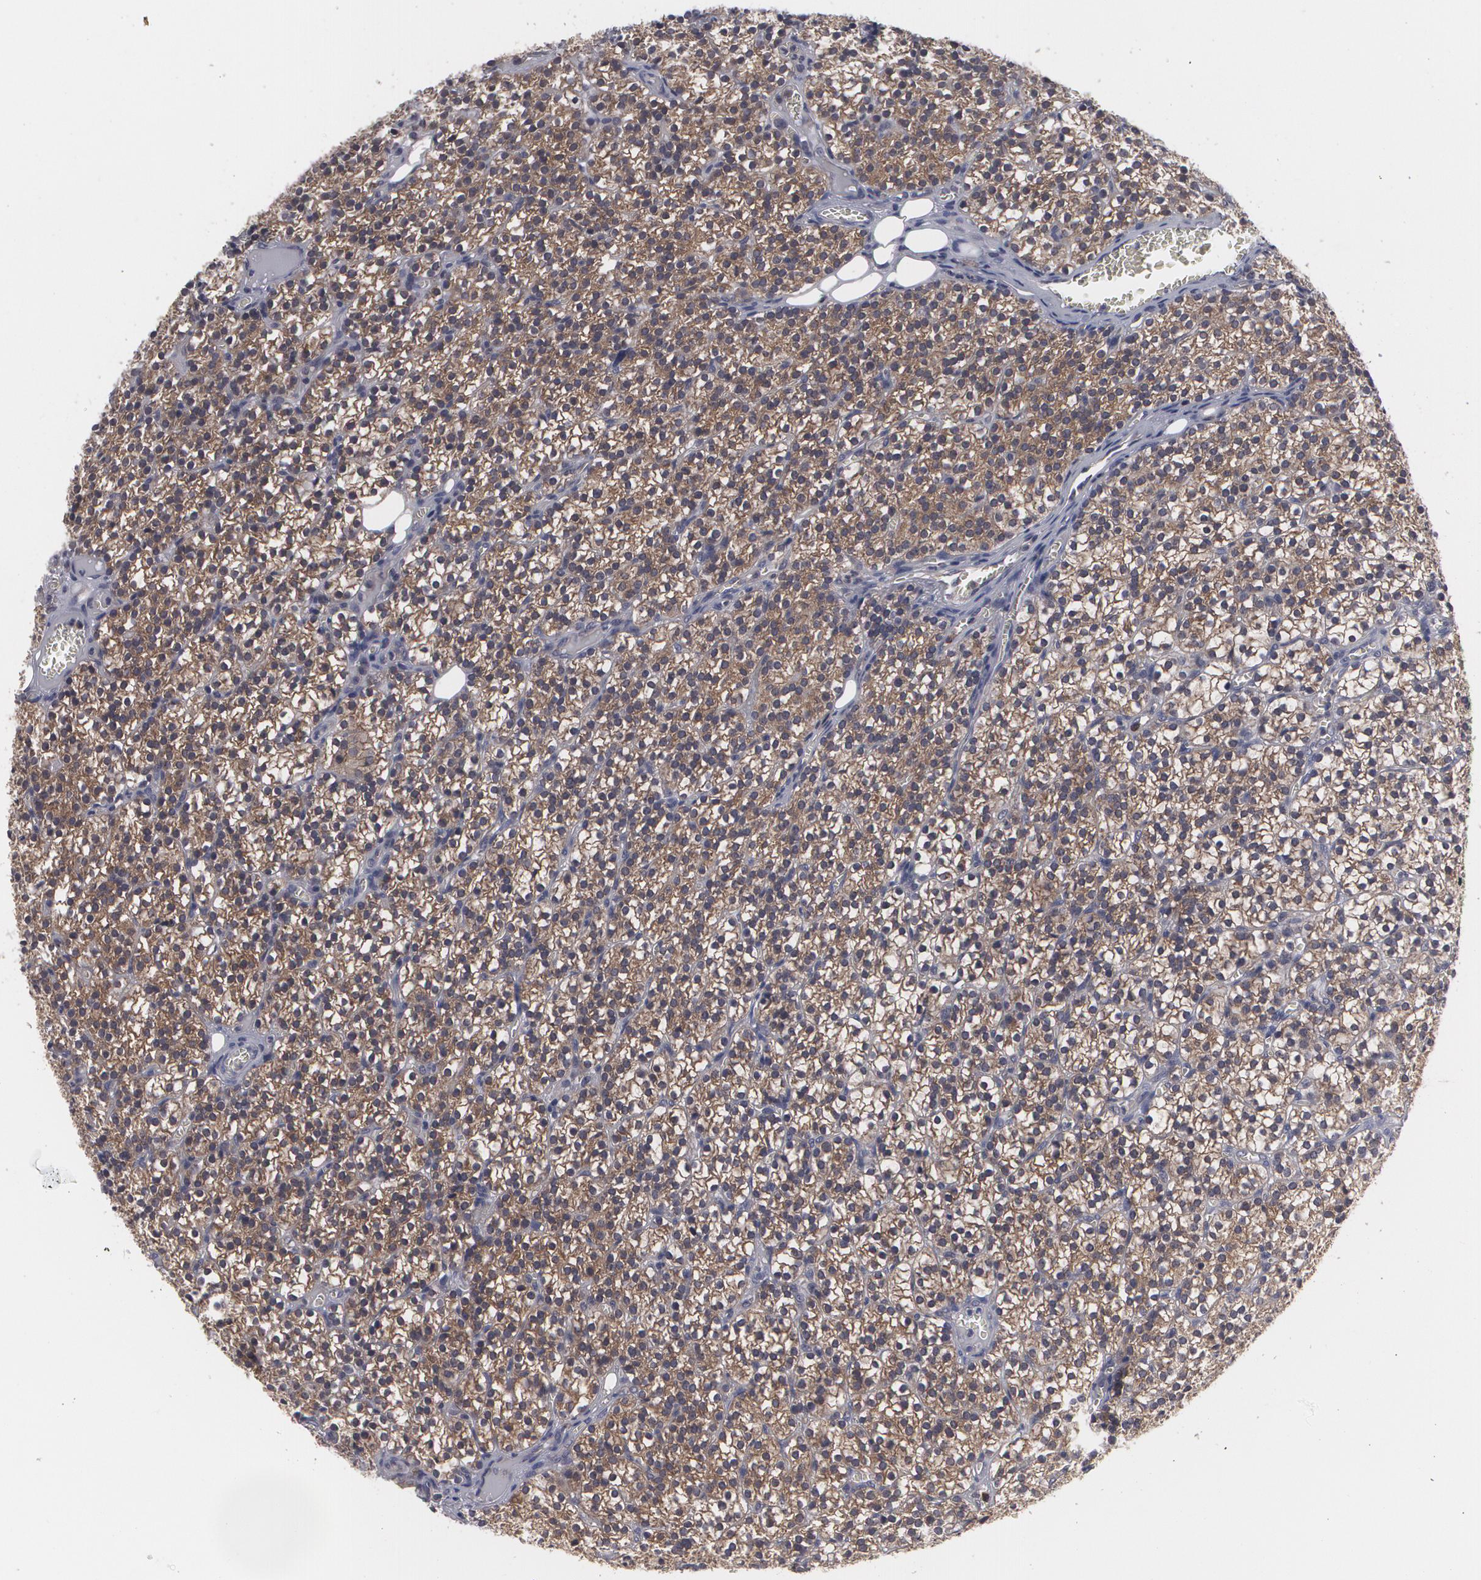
{"staining": {"intensity": "moderate", "quantity": "25%-75%", "location": "cytoplasmic/membranous"}, "tissue": "parathyroid gland", "cell_type": "Glandular cells", "image_type": "normal", "snomed": [{"axis": "morphology", "description": "Normal tissue, NOS"}, {"axis": "topography", "description": "Parathyroid gland"}], "caption": "An immunohistochemistry (IHC) micrograph of unremarkable tissue is shown. Protein staining in brown shows moderate cytoplasmic/membranous positivity in parathyroid gland within glandular cells.", "gene": "BMP6", "patient": {"sex": "female", "age": 17}}